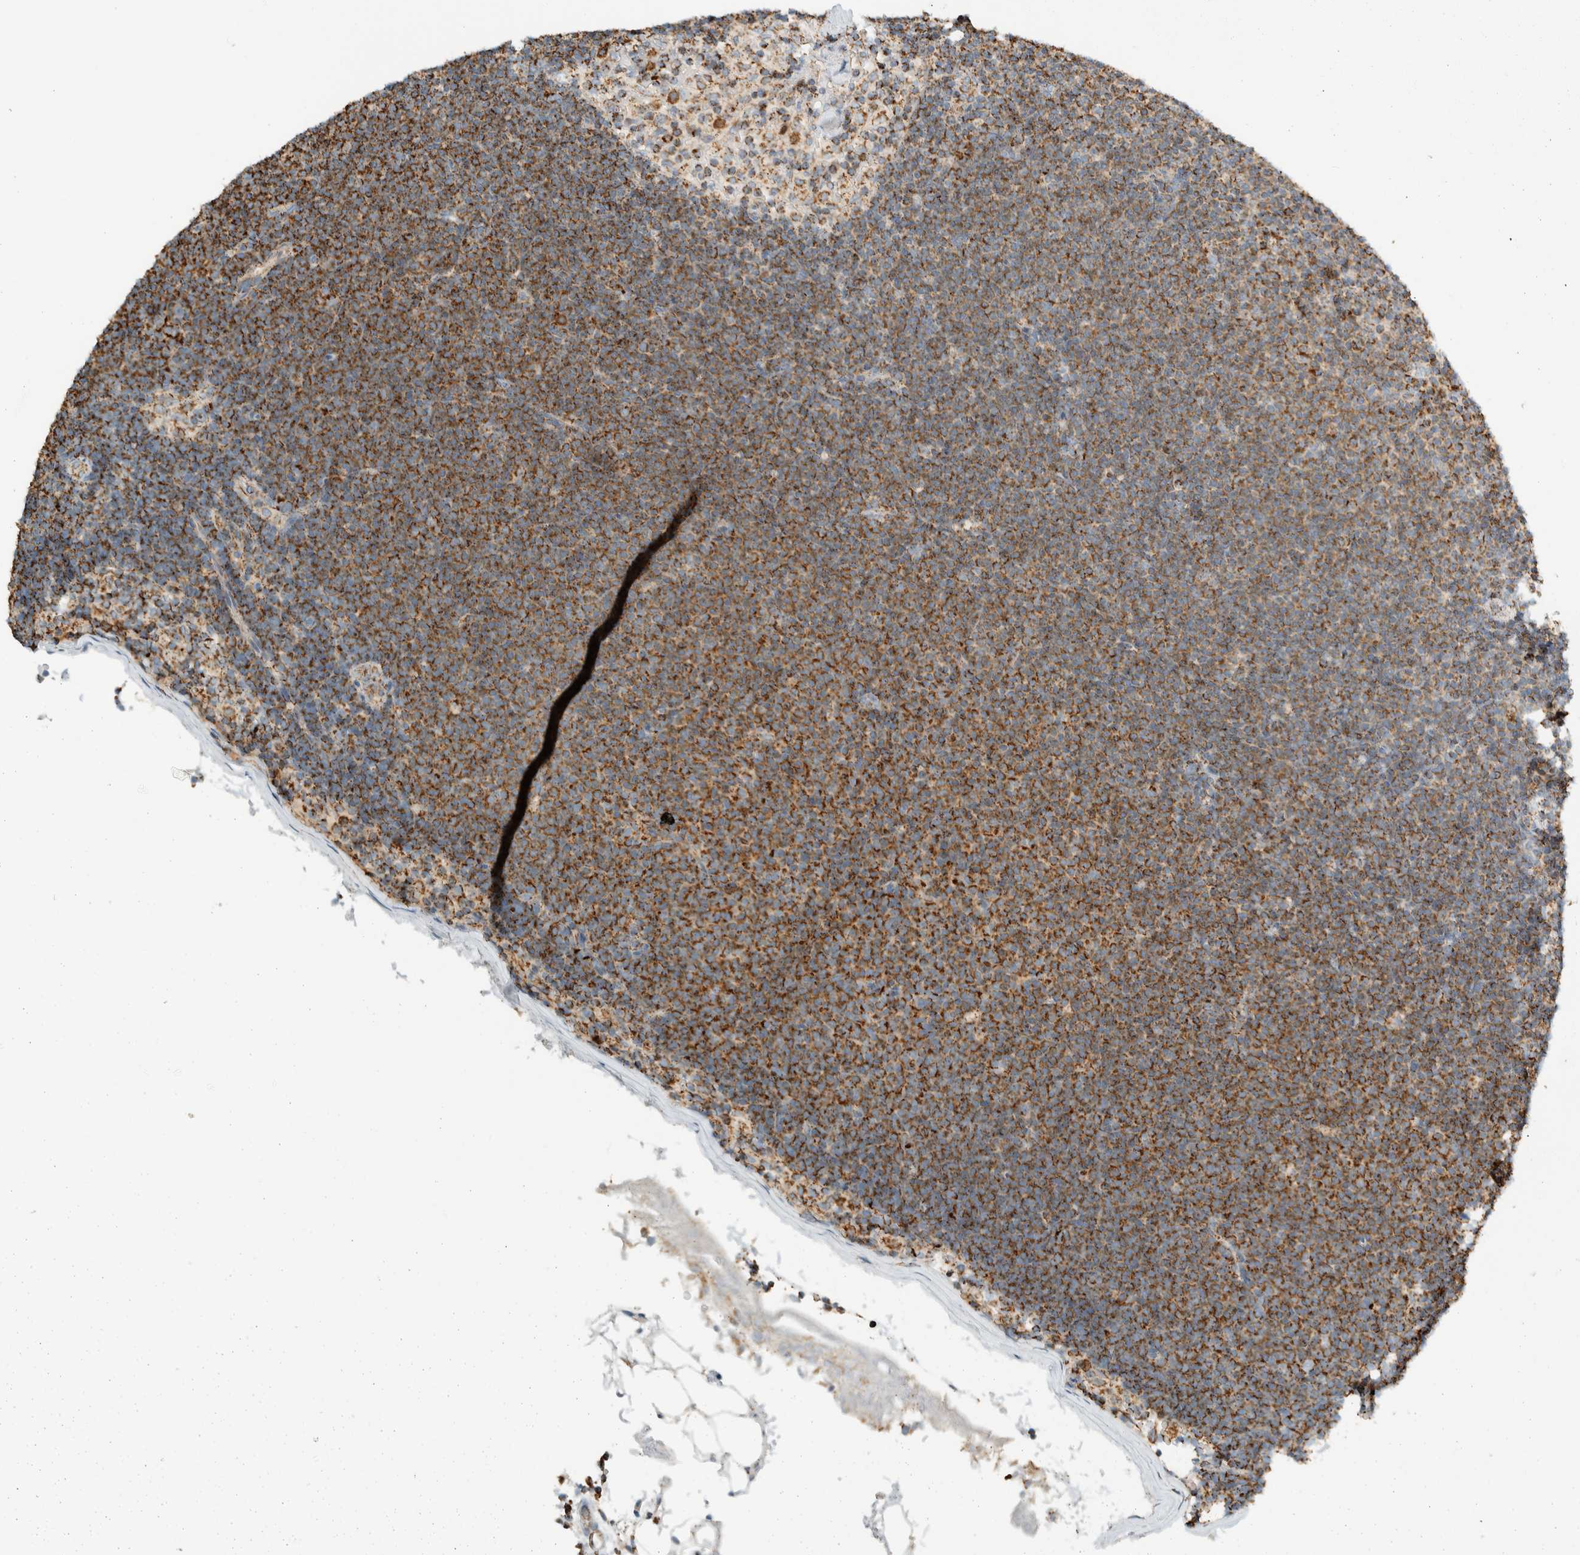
{"staining": {"intensity": "moderate", "quantity": ">75%", "location": "cytoplasmic/membranous"}, "tissue": "lymphoma", "cell_type": "Tumor cells", "image_type": "cancer", "snomed": [{"axis": "morphology", "description": "Malignant lymphoma, non-Hodgkin's type, Low grade"}, {"axis": "topography", "description": "Lymph node"}], "caption": "Immunohistochemical staining of lymphoma displays medium levels of moderate cytoplasmic/membranous protein staining in about >75% of tumor cells. (Stains: DAB (3,3'-diaminobenzidine) in brown, nuclei in blue, Microscopy: brightfield microscopy at high magnification).", "gene": "ZNF454", "patient": {"sex": "female", "age": 53}}